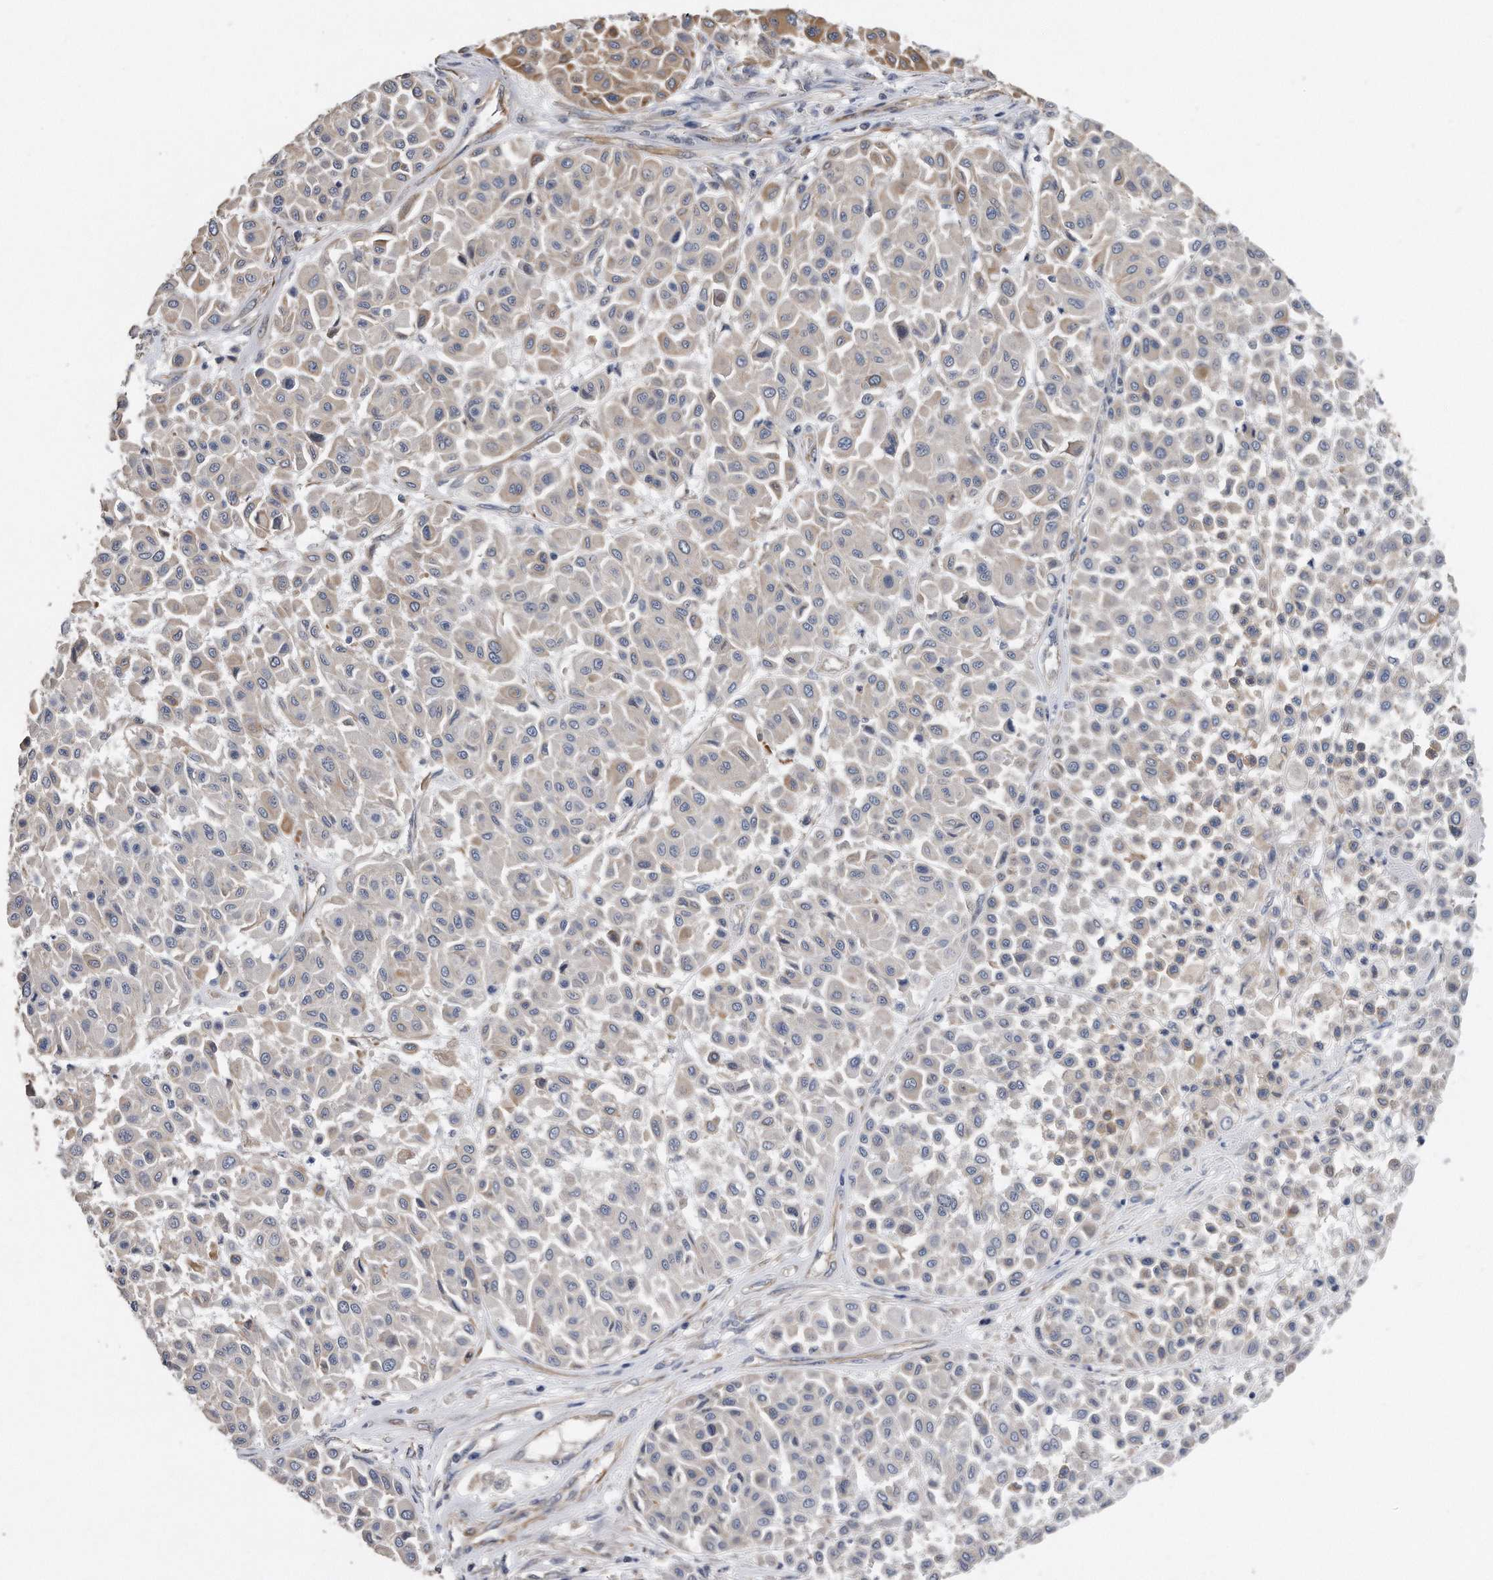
{"staining": {"intensity": "negative", "quantity": "none", "location": "none"}, "tissue": "melanoma", "cell_type": "Tumor cells", "image_type": "cancer", "snomed": [{"axis": "morphology", "description": "Malignant melanoma, Metastatic site"}, {"axis": "topography", "description": "Soft tissue"}], "caption": "A histopathology image of human melanoma is negative for staining in tumor cells.", "gene": "GPC1", "patient": {"sex": "male", "age": 41}}